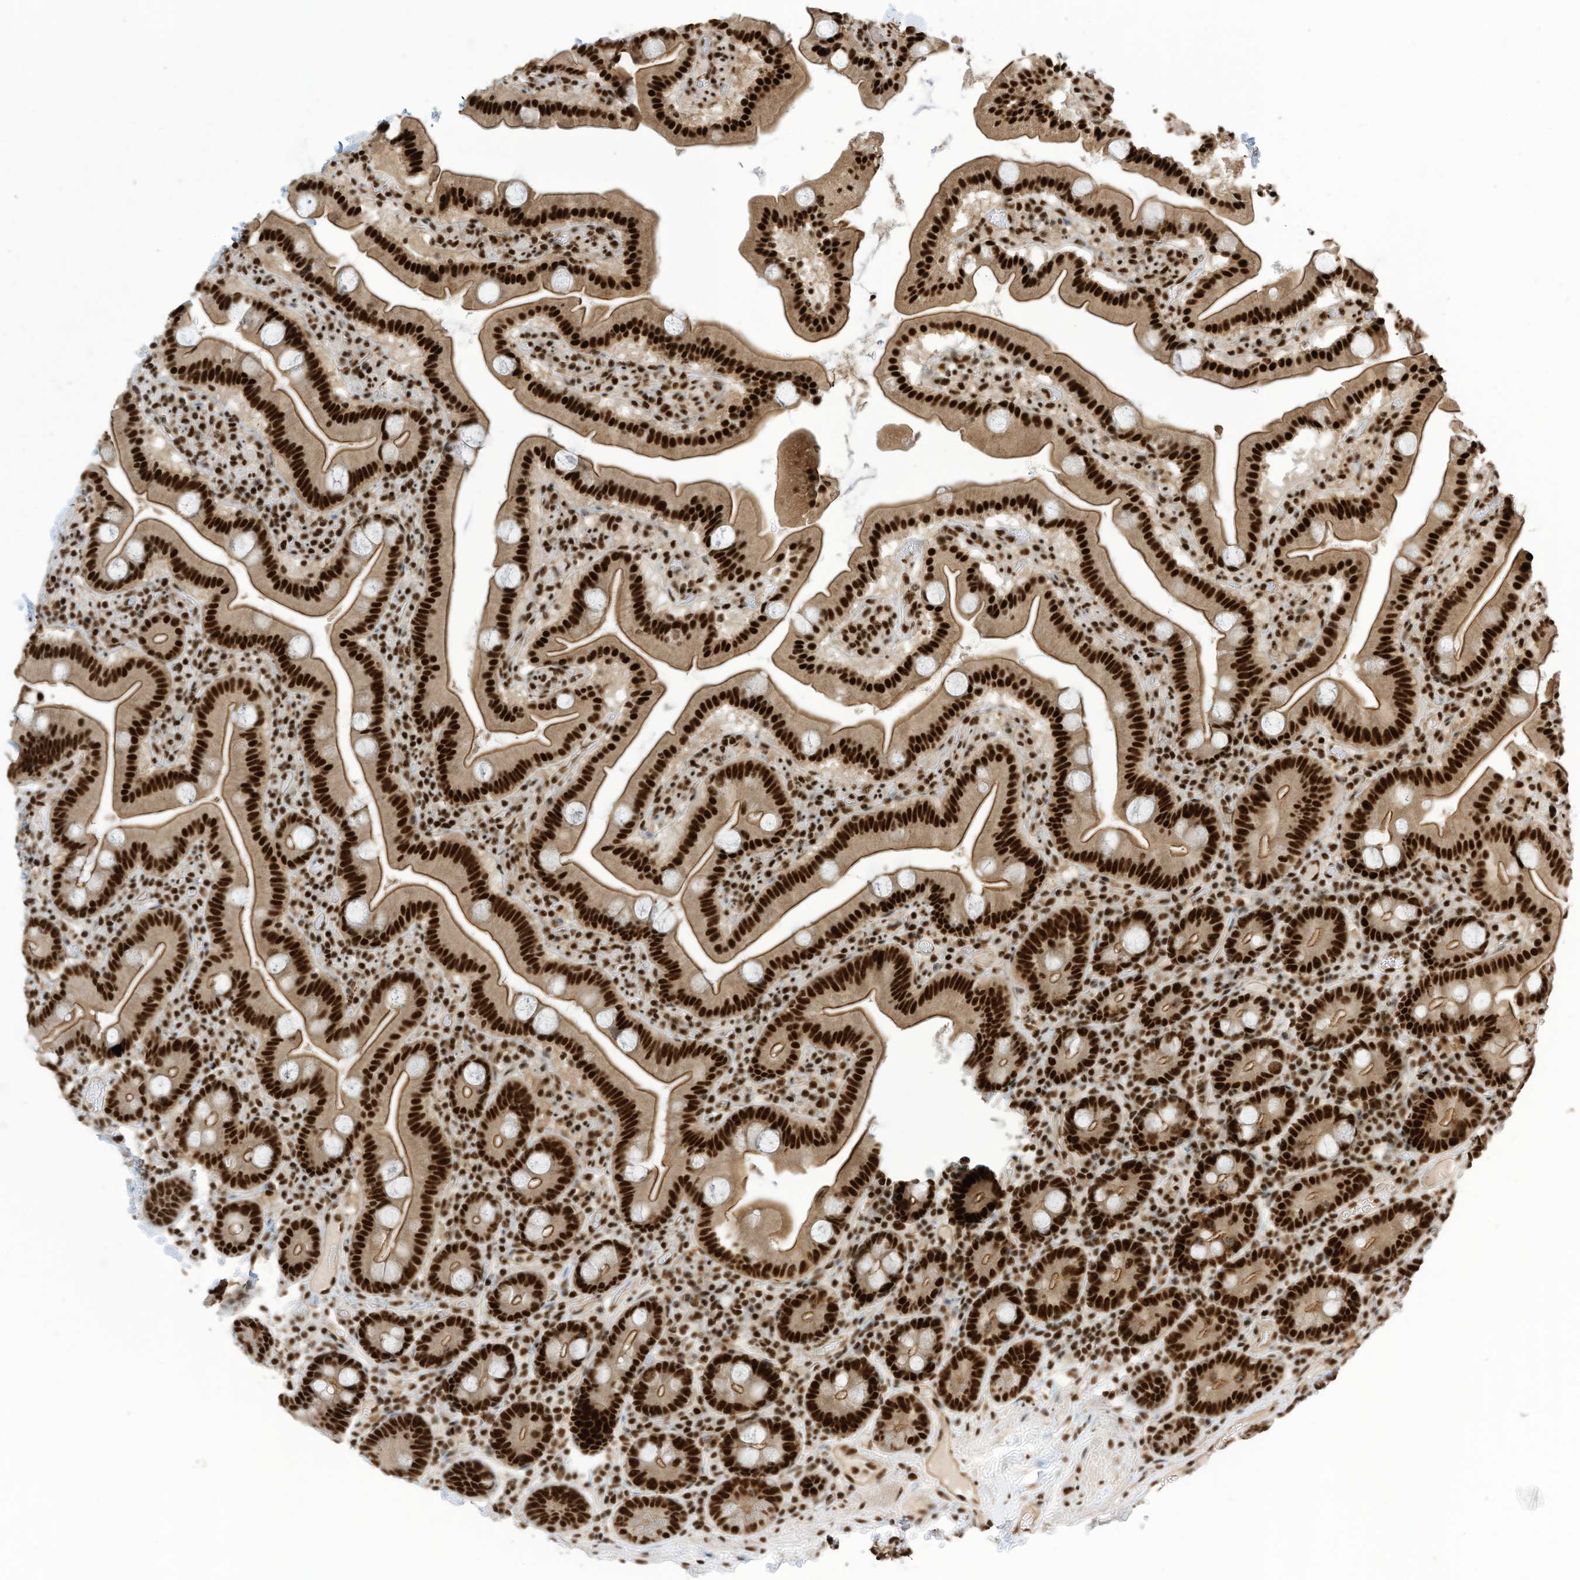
{"staining": {"intensity": "strong", "quantity": ">75%", "location": "cytoplasmic/membranous,nuclear"}, "tissue": "duodenum", "cell_type": "Glandular cells", "image_type": "normal", "snomed": [{"axis": "morphology", "description": "Normal tissue, NOS"}, {"axis": "topography", "description": "Duodenum"}], "caption": "The image reveals immunohistochemical staining of normal duodenum. There is strong cytoplasmic/membranous,nuclear staining is seen in approximately >75% of glandular cells. The staining was performed using DAB (3,3'-diaminobenzidine) to visualize the protein expression in brown, while the nuclei were stained in blue with hematoxylin (Magnification: 20x).", "gene": "SF3A3", "patient": {"sex": "male", "age": 55}}